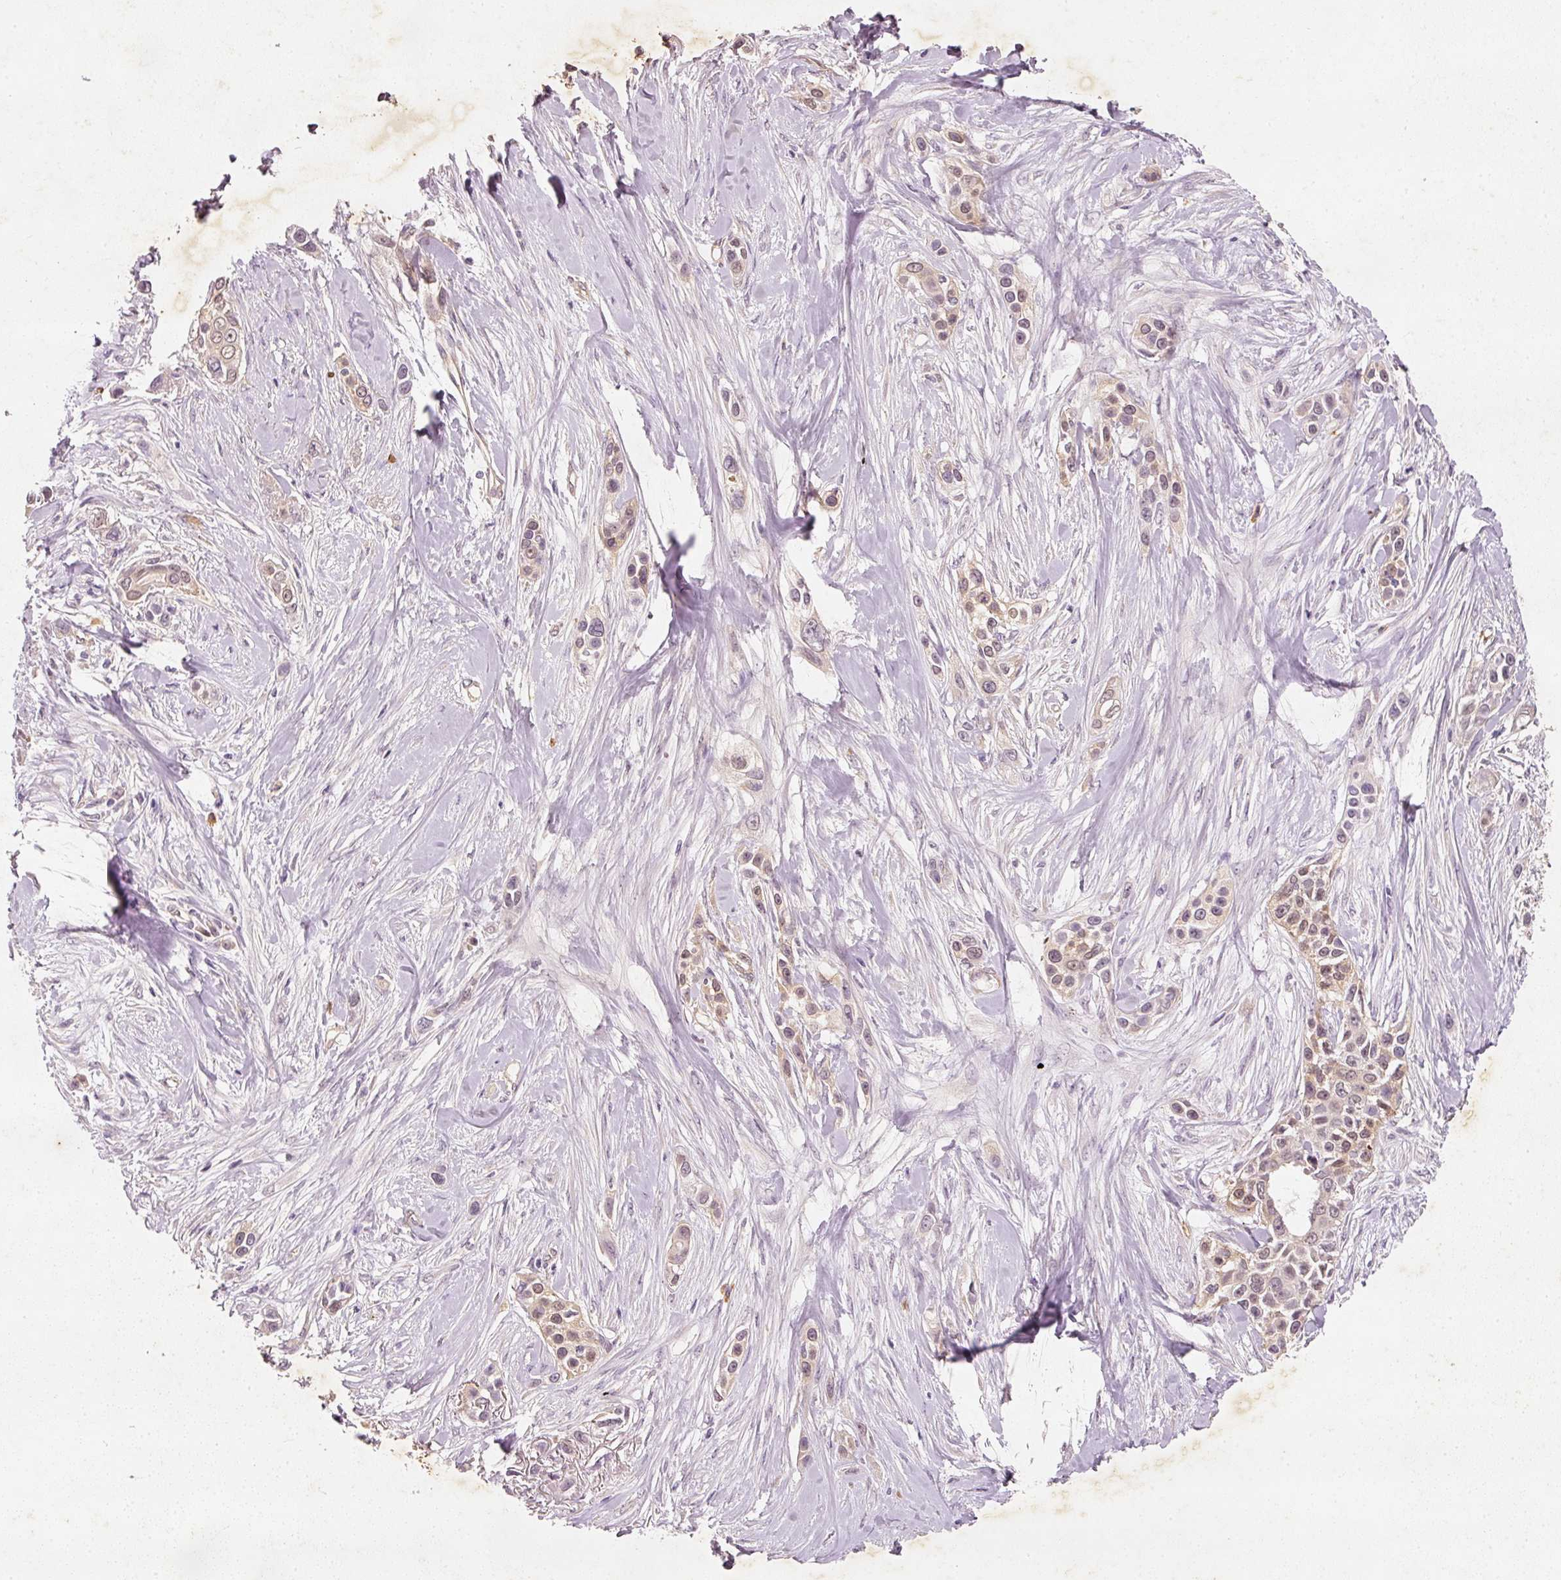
{"staining": {"intensity": "weak", "quantity": ">75%", "location": "cytoplasmic/membranous,nuclear"}, "tissue": "skin cancer", "cell_type": "Tumor cells", "image_type": "cancer", "snomed": [{"axis": "morphology", "description": "Squamous cell carcinoma, NOS"}, {"axis": "topography", "description": "Skin"}], "caption": "Immunohistochemical staining of squamous cell carcinoma (skin) displays low levels of weak cytoplasmic/membranous and nuclear staining in approximately >75% of tumor cells.", "gene": "RGL2", "patient": {"sex": "female", "age": 69}}